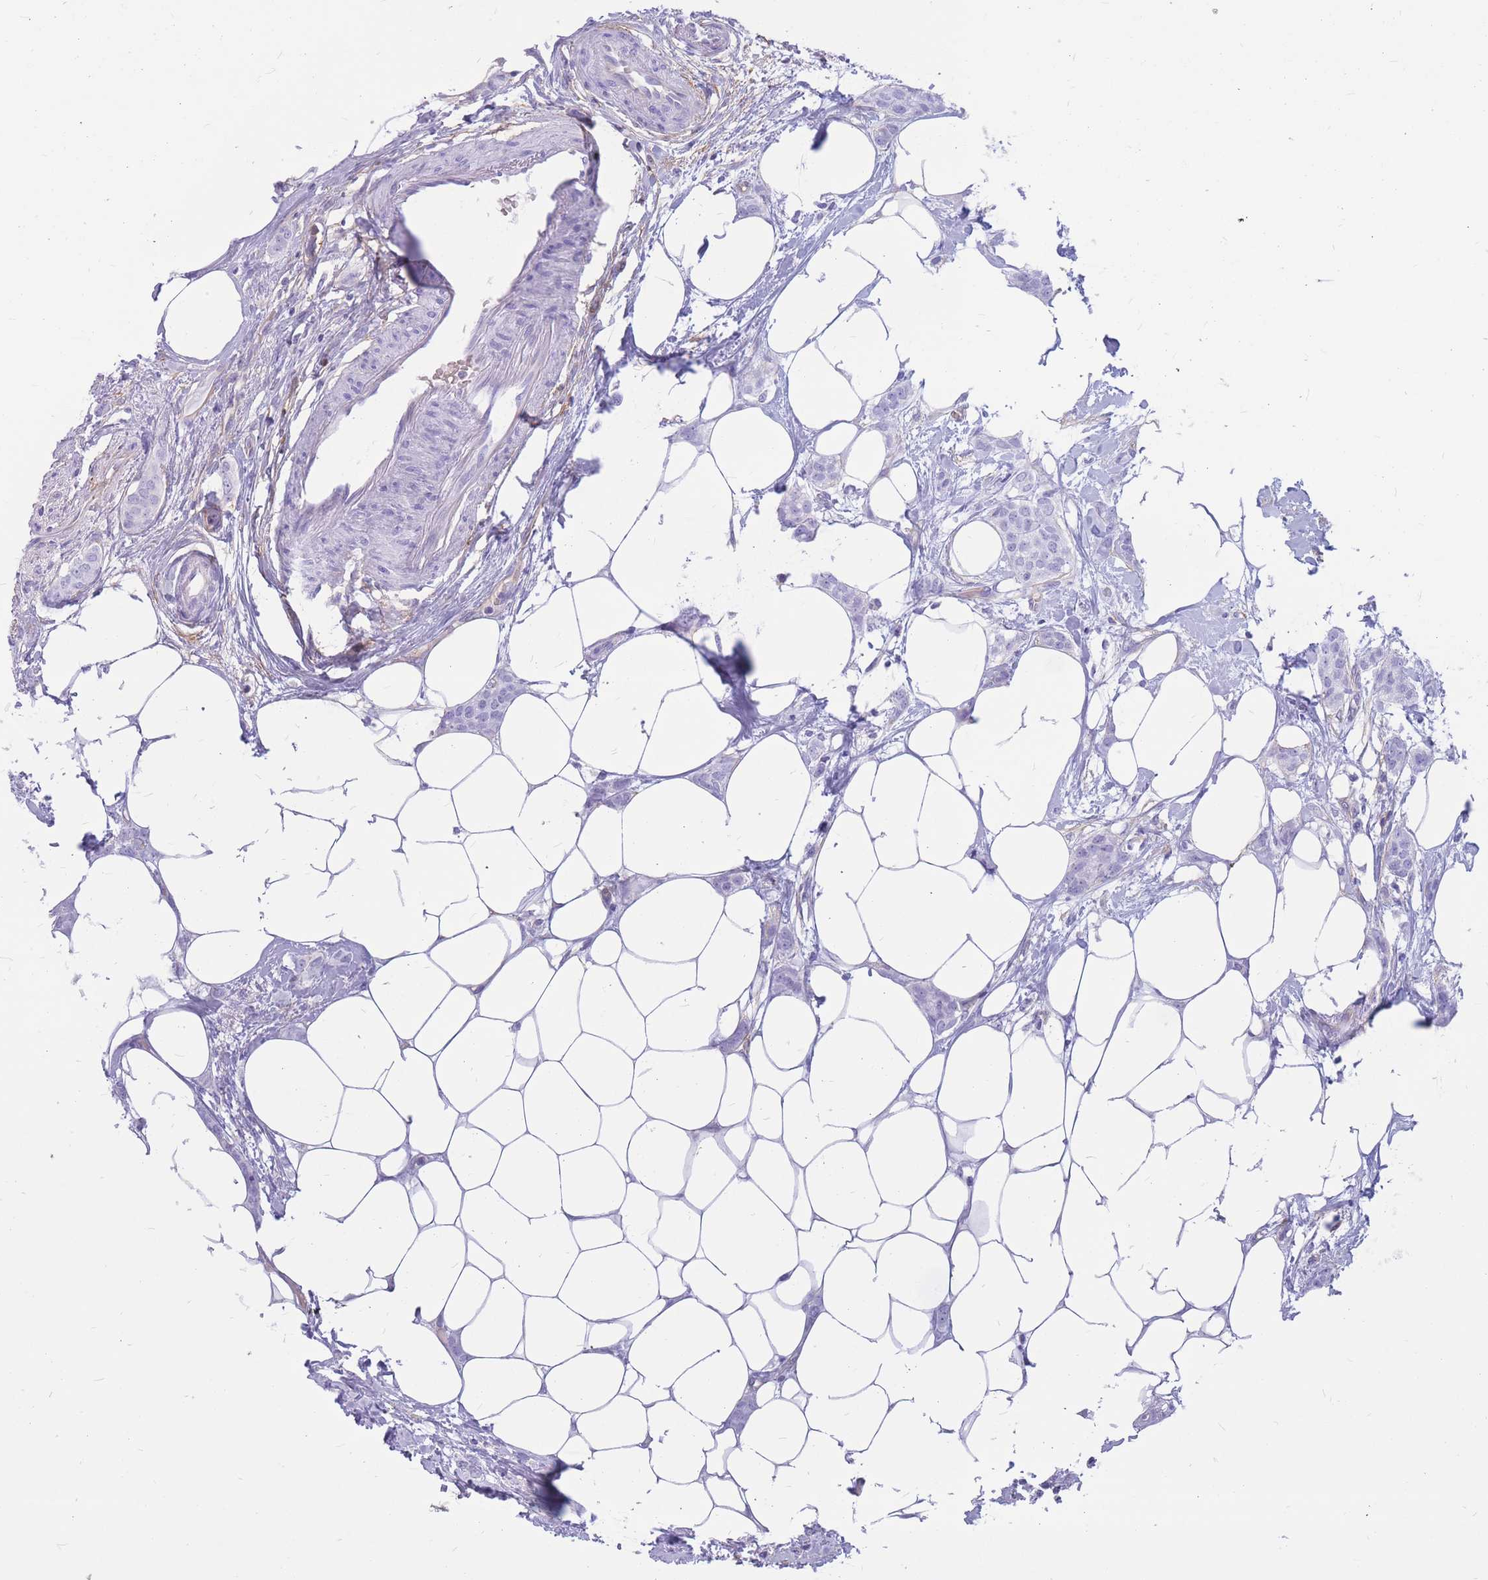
{"staining": {"intensity": "negative", "quantity": "none", "location": "none"}, "tissue": "breast cancer", "cell_type": "Tumor cells", "image_type": "cancer", "snomed": [{"axis": "morphology", "description": "Duct carcinoma"}, {"axis": "topography", "description": "Breast"}], "caption": "There is no significant positivity in tumor cells of intraductal carcinoma (breast). (Immunohistochemistry (ihc), brightfield microscopy, high magnification).", "gene": "ADD2", "patient": {"sex": "female", "age": 72}}